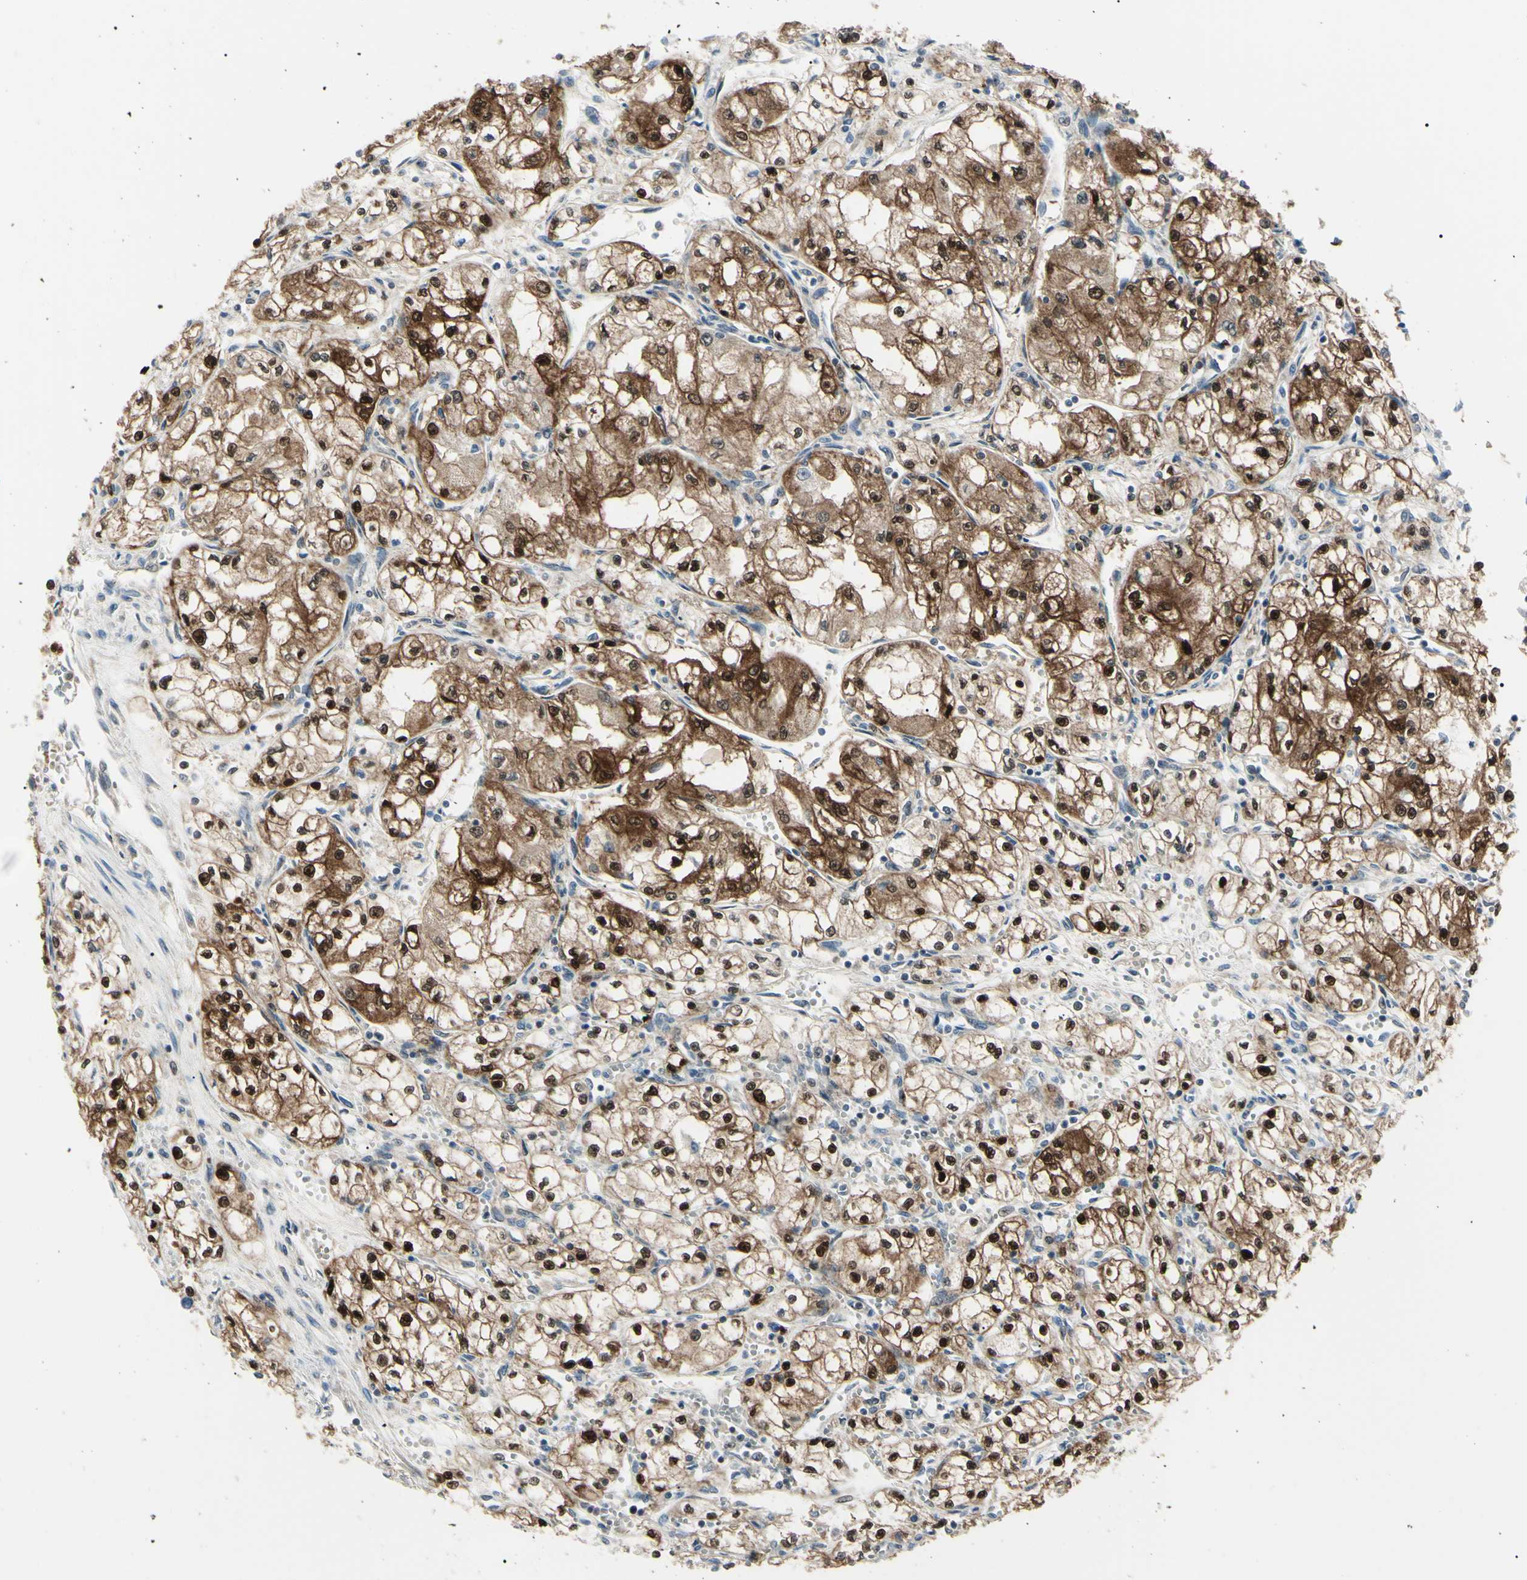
{"staining": {"intensity": "moderate", "quantity": ">75%", "location": "cytoplasmic/membranous,nuclear"}, "tissue": "renal cancer", "cell_type": "Tumor cells", "image_type": "cancer", "snomed": [{"axis": "morphology", "description": "Normal tissue, NOS"}, {"axis": "morphology", "description": "Adenocarcinoma, NOS"}, {"axis": "topography", "description": "Kidney"}], "caption": "High-magnification brightfield microscopy of renal cancer (adenocarcinoma) stained with DAB (brown) and counterstained with hematoxylin (blue). tumor cells exhibit moderate cytoplasmic/membranous and nuclear expression is seen in about>75% of cells.", "gene": "PGK1", "patient": {"sex": "male", "age": 59}}